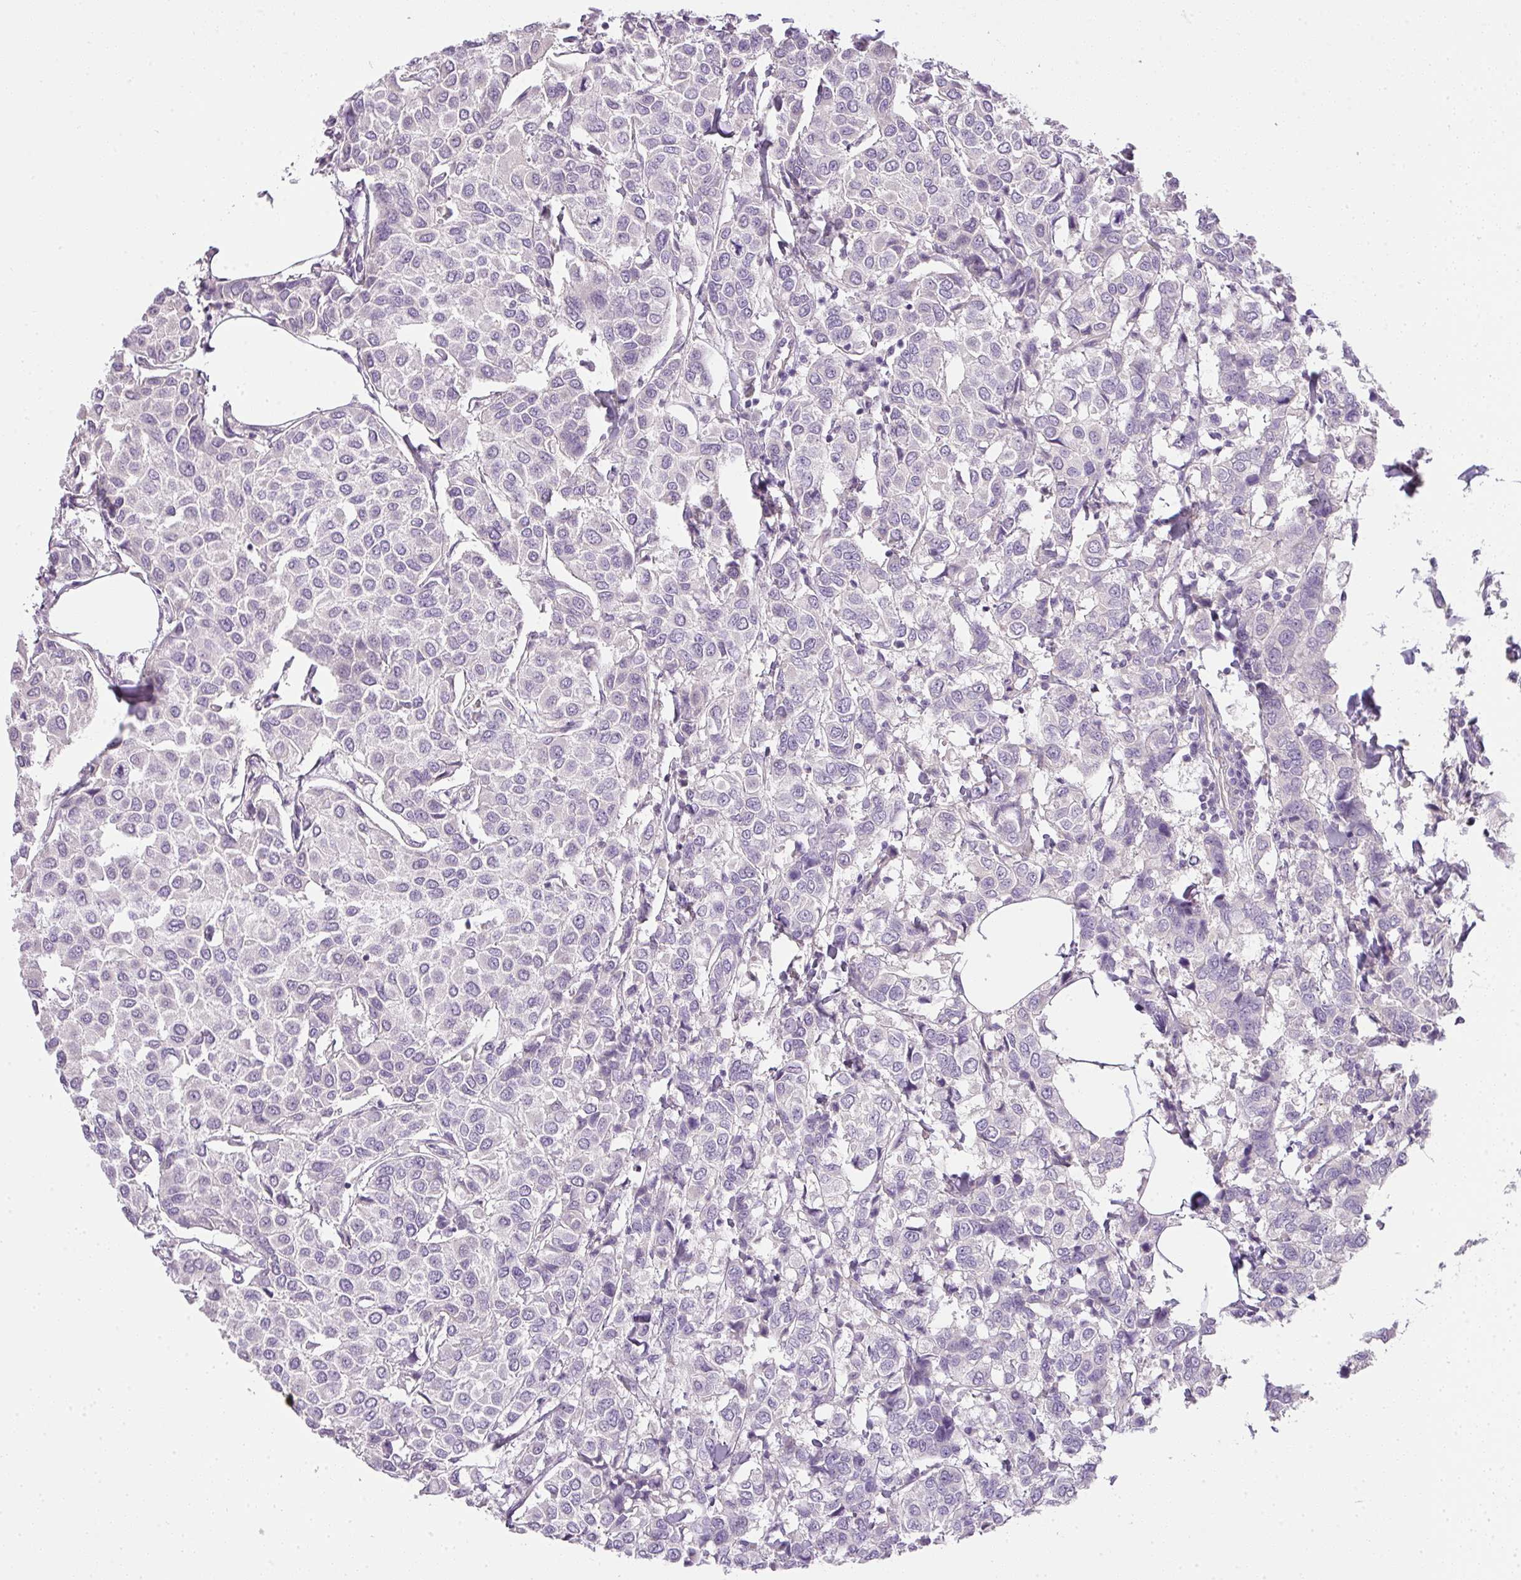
{"staining": {"intensity": "negative", "quantity": "none", "location": "none"}, "tissue": "breast cancer", "cell_type": "Tumor cells", "image_type": "cancer", "snomed": [{"axis": "morphology", "description": "Duct carcinoma"}, {"axis": "topography", "description": "Breast"}], "caption": "Immunohistochemical staining of human breast cancer exhibits no significant staining in tumor cells.", "gene": "RAX2", "patient": {"sex": "female", "age": 55}}